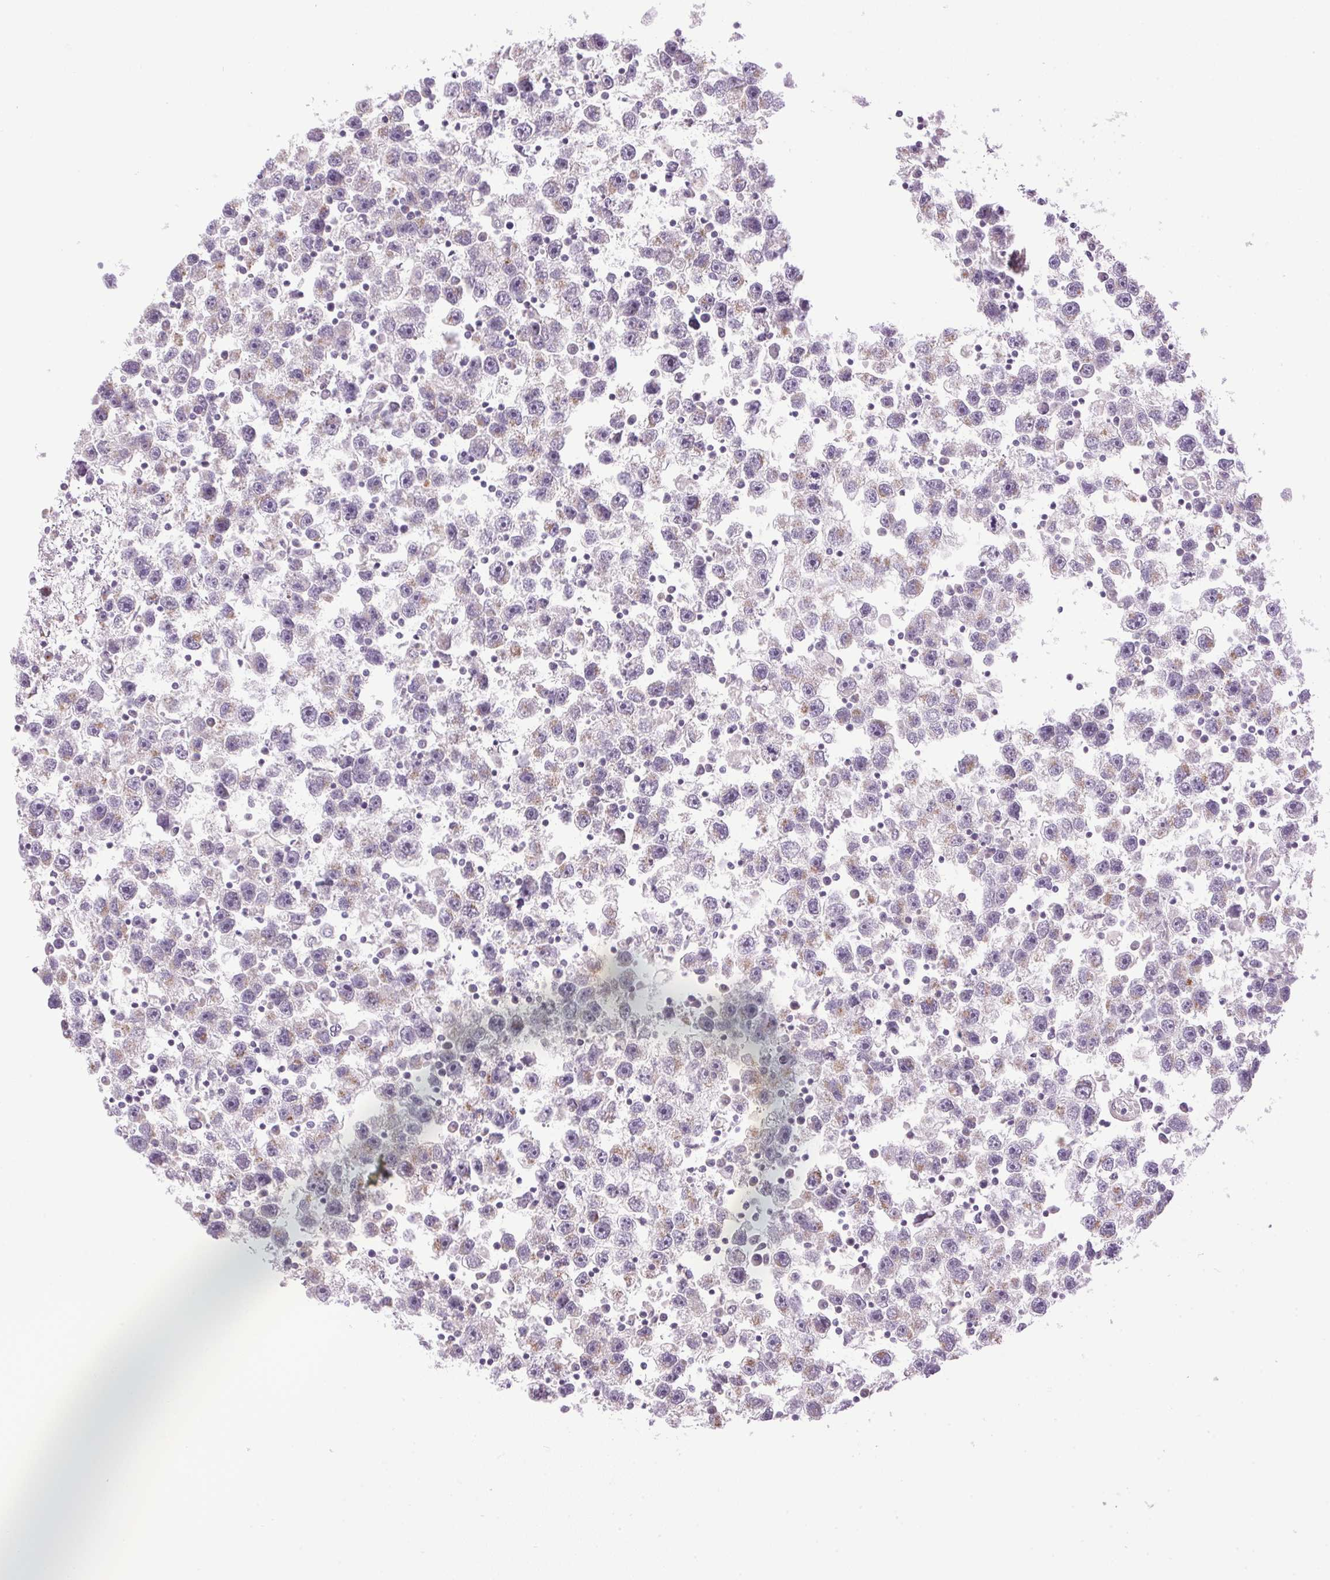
{"staining": {"intensity": "moderate", "quantity": "25%-75%", "location": "cytoplasmic/membranous"}, "tissue": "testis cancer", "cell_type": "Tumor cells", "image_type": "cancer", "snomed": [{"axis": "morphology", "description": "Seminoma, NOS"}, {"axis": "topography", "description": "Testis"}], "caption": "Testis cancer (seminoma) stained with a brown dye shows moderate cytoplasmic/membranous positive expression in about 25%-75% of tumor cells.", "gene": "GOLPH3", "patient": {"sex": "male", "age": 30}}